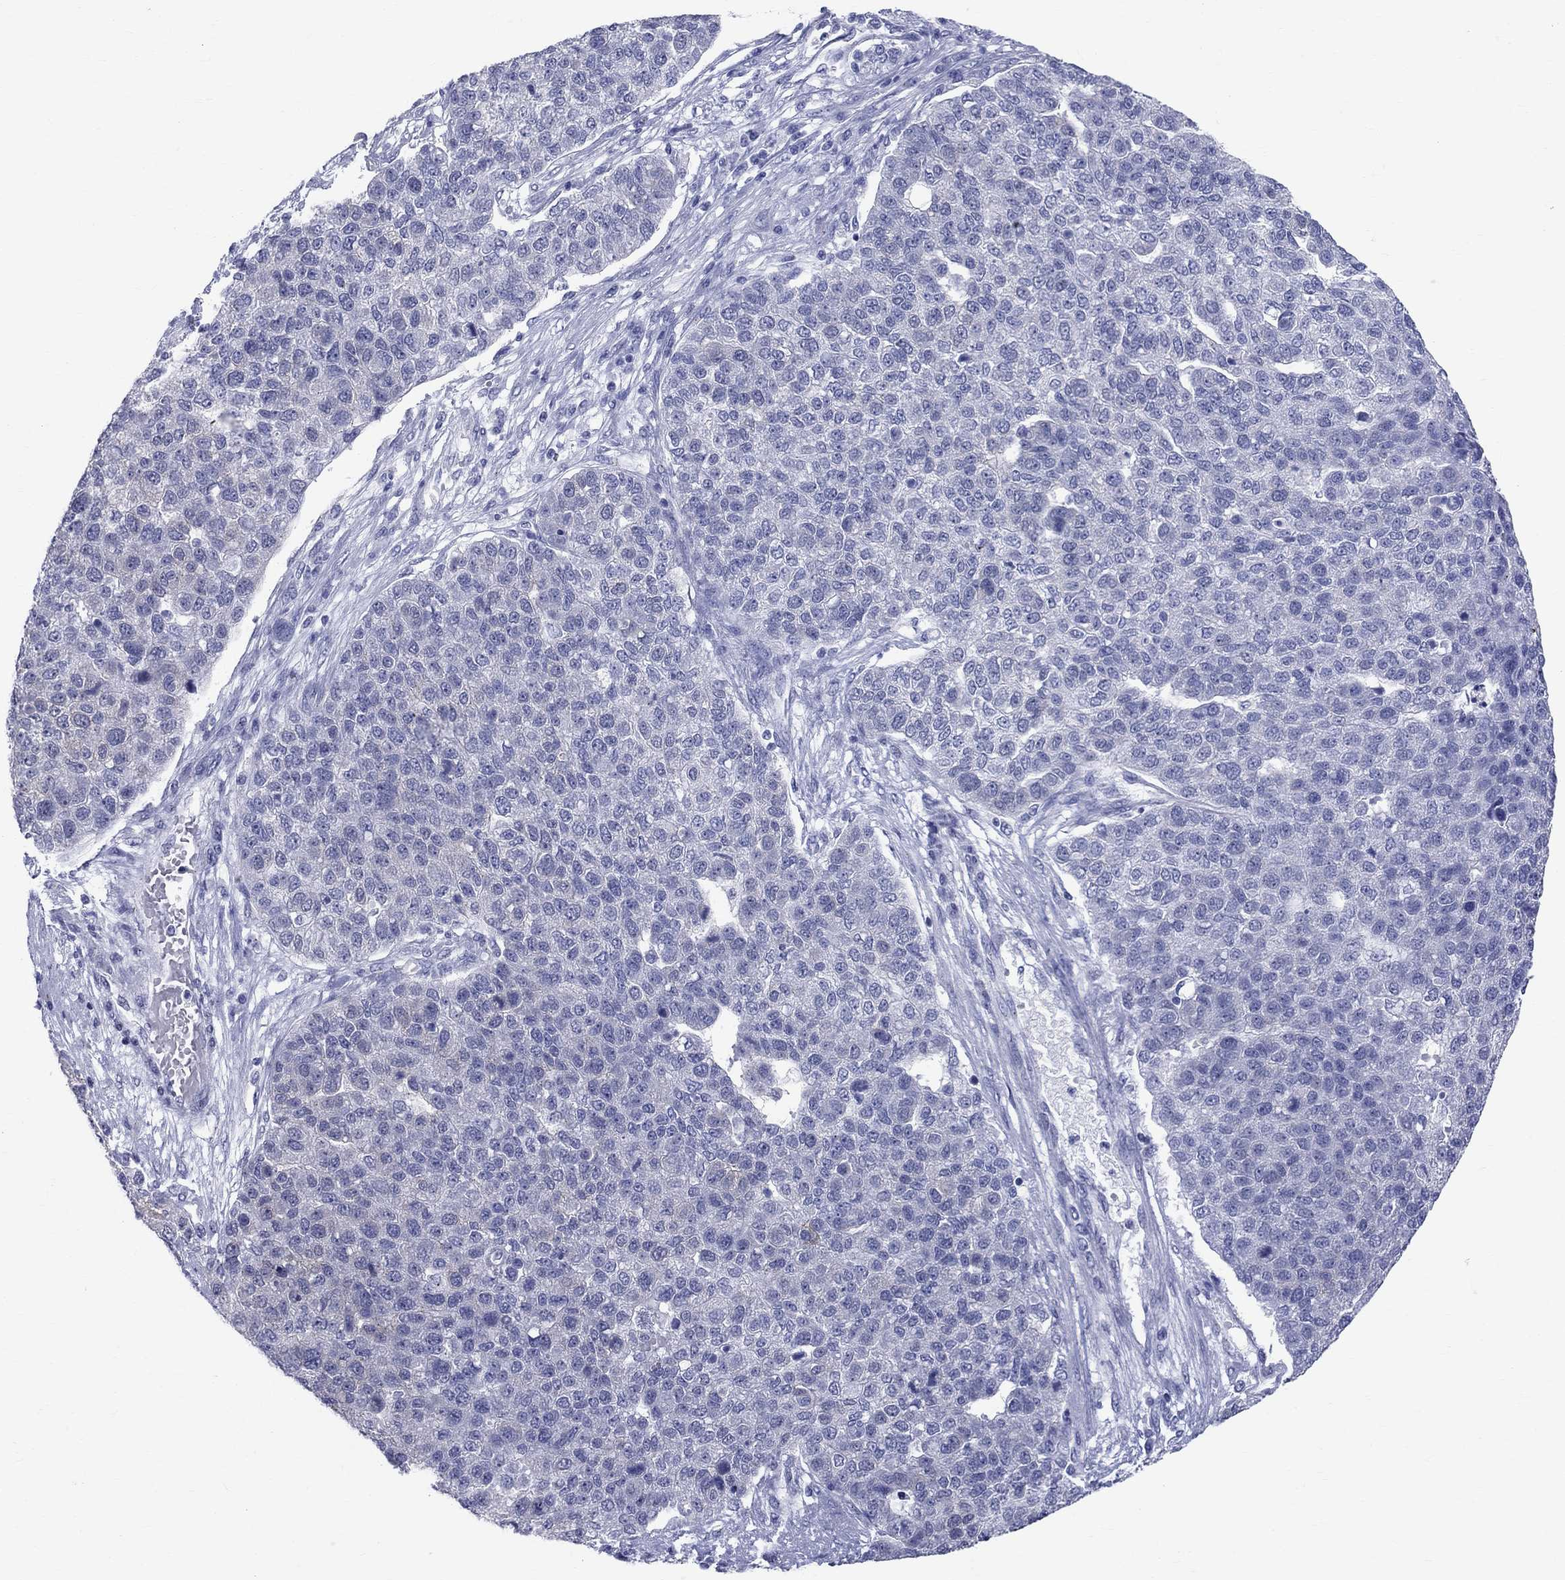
{"staining": {"intensity": "weak", "quantity": "<25%", "location": "cytoplasmic/membranous"}, "tissue": "pancreatic cancer", "cell_type": "Tumor cells", "image_type": "cancer", "snomed": [{"axis": "morphology", "description": "Adenocarcinoma, NOS"}, {"axis": "topography", "description": "Pancreas"}], "caption": "The immunohistochemistry (IHC) photomicrograph has no significant positivity in tumor cells of pancreatic cancer (adenocarcinoma) tissue.", "gene": "CEP43", "patient": {"sex": "female", "age": 61}}